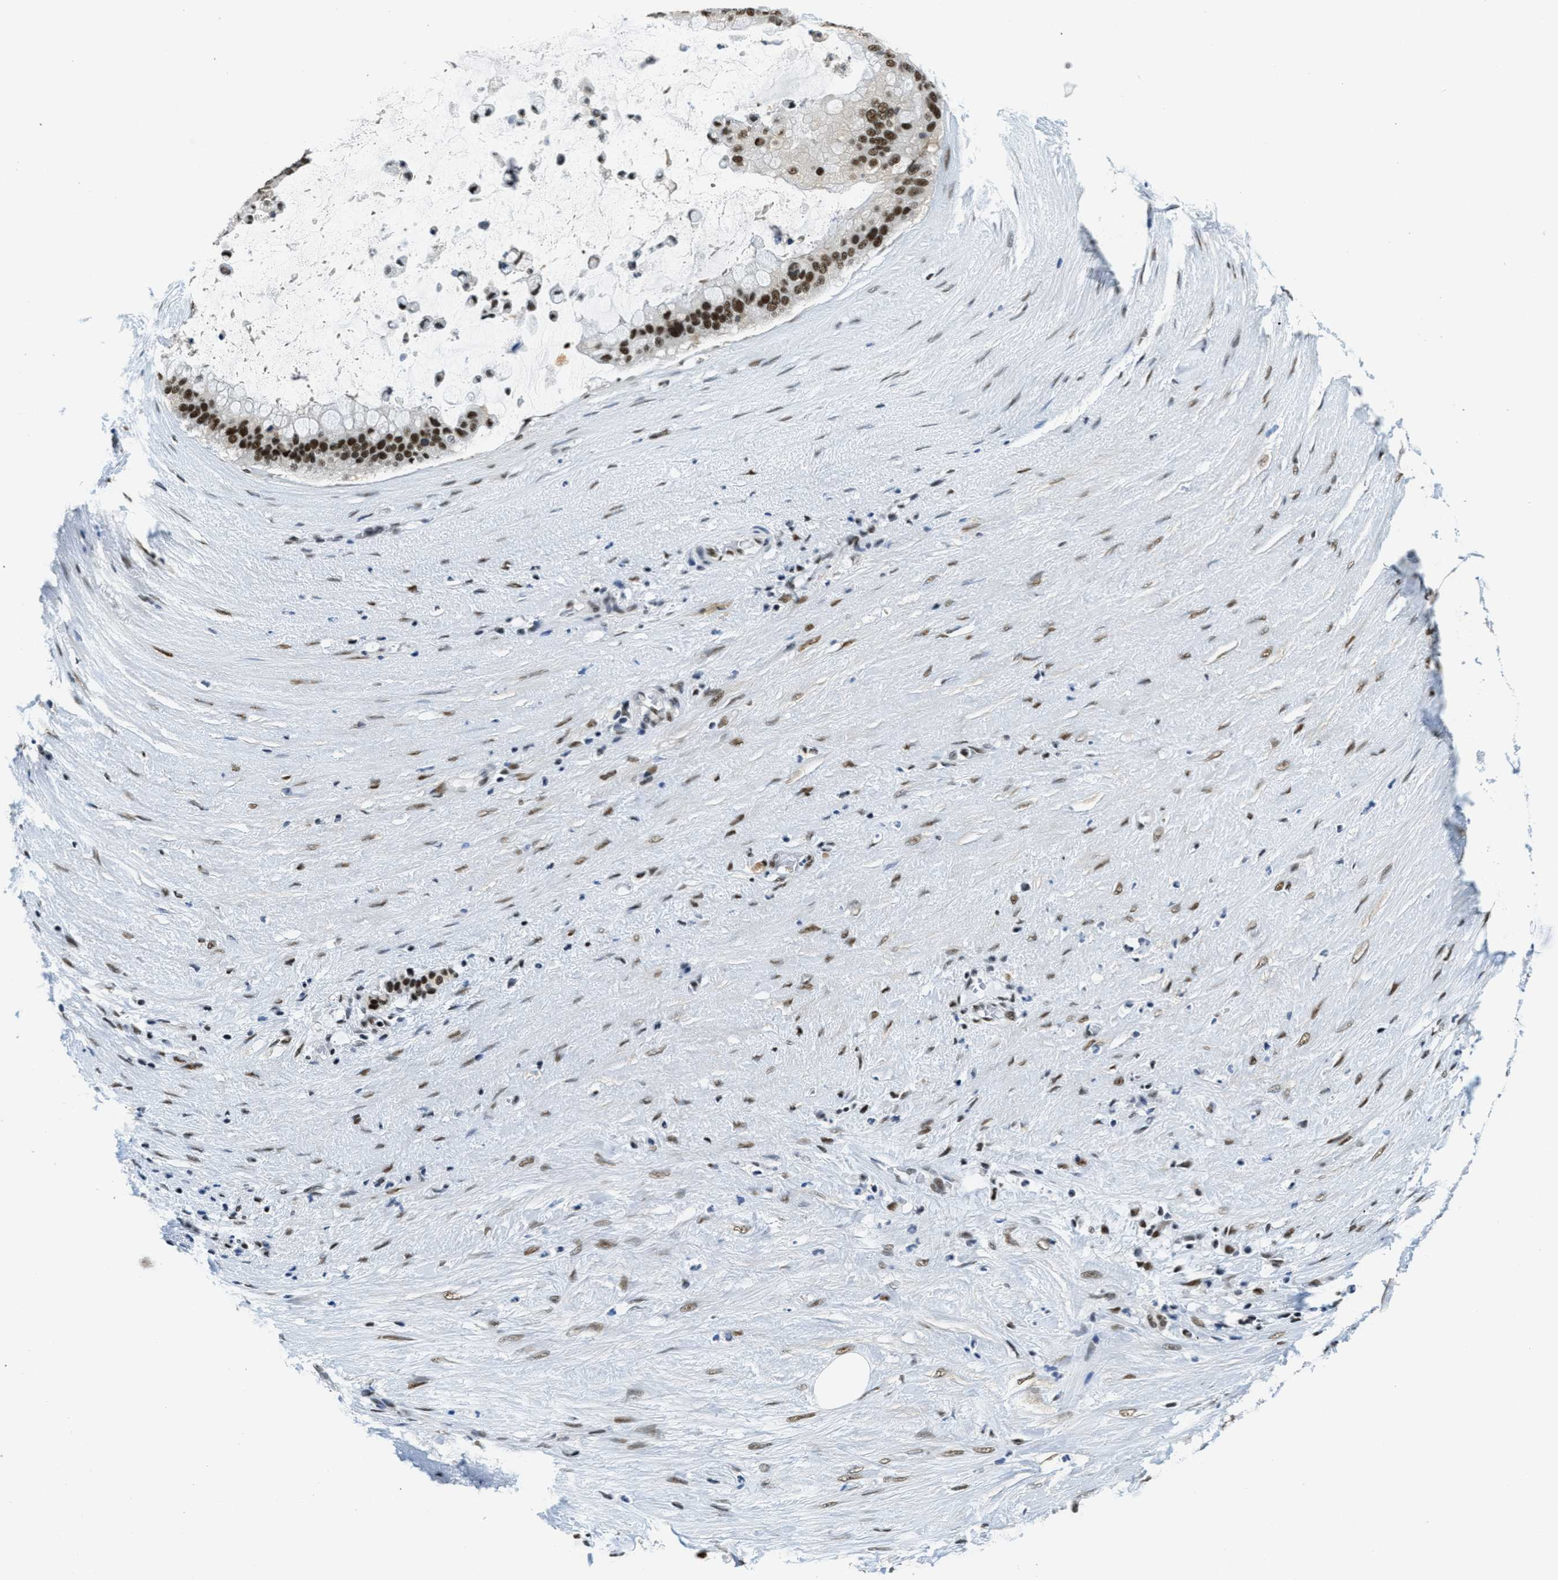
{"staining": {"intensity": "strong", "quantity": ">75%", "location": "nuclear"}, "tissue": "pancreatic cancer", "cell_type": "Tumor cells", "image_type": "cancer", "snomed": [{"axis": "morphology", "description": "Adenocarcinoma, NOS"}, {"axis": "topography", "description": "Pancreas"}], "caption": "This image shows immunohistochemistry staining of pancreatic adenocarcinoma, with high strong nuclear staining in about >75% of tumor cells.", "gene": "SSB", "patient": {"sex": "male", "age": 41}}